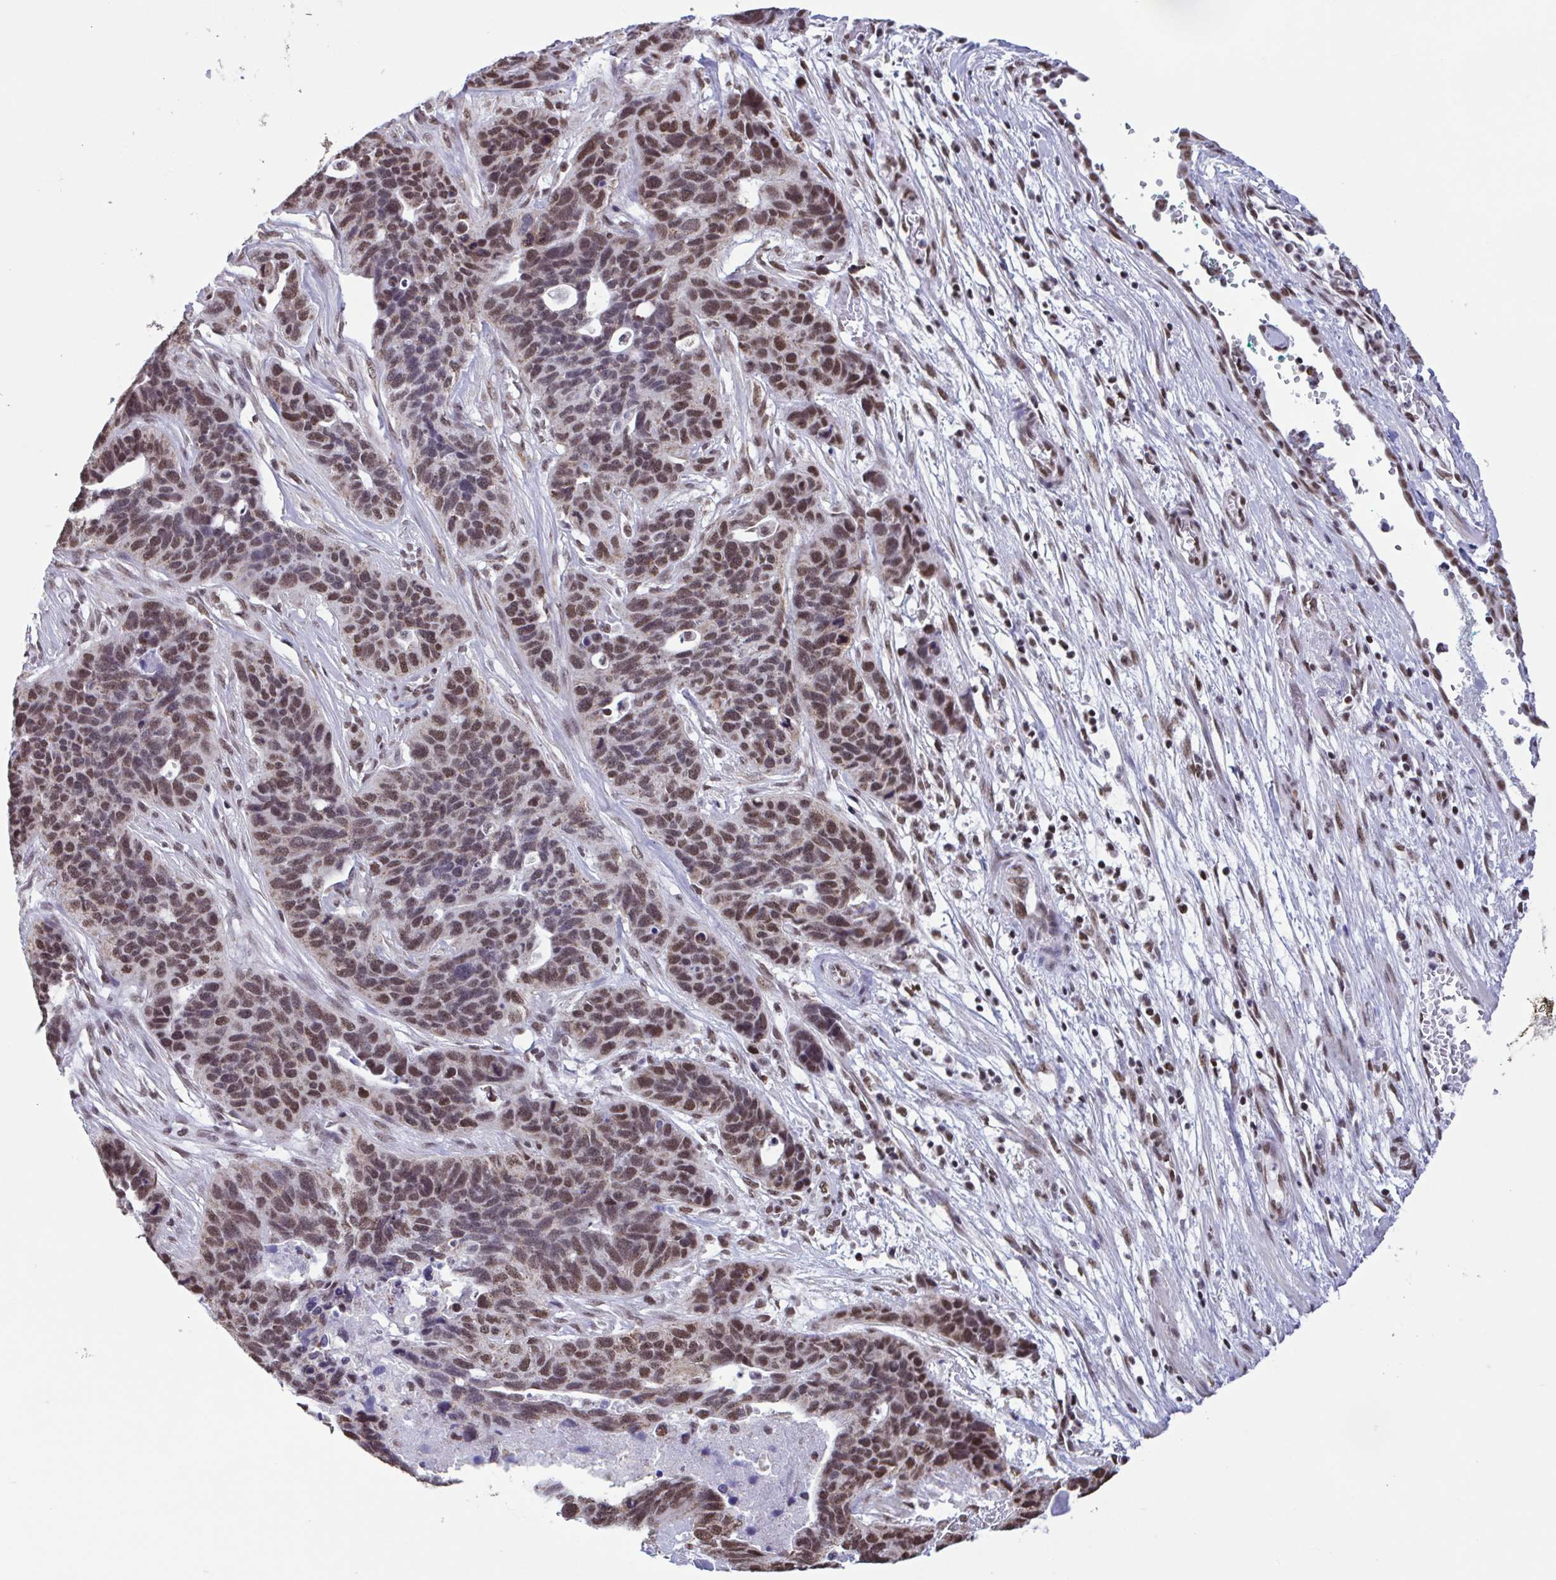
{"staining": {"intensity": "moderate", "quantity": "25%-75%", "location": "cytoplasmic/membranous,nuclear"}, "tissue": "ovarian cancer", "cell_type": "Tumor cells", "image_type": "cancer", "snomed": [{"axis": "morphology", "description": "Cystadenocarcinoma, serous, NOS"}, {"axis": "topography", "description": "Ovary"}], "caption": "Tumor cells exhibit medium levels of moderate cytoplasmic/membranous and nuclear expression in approximately 25%-75% of cells in ovarian cancer.", "gene": "TIMM21", "patient": {"sex": "female", "age": 64}}